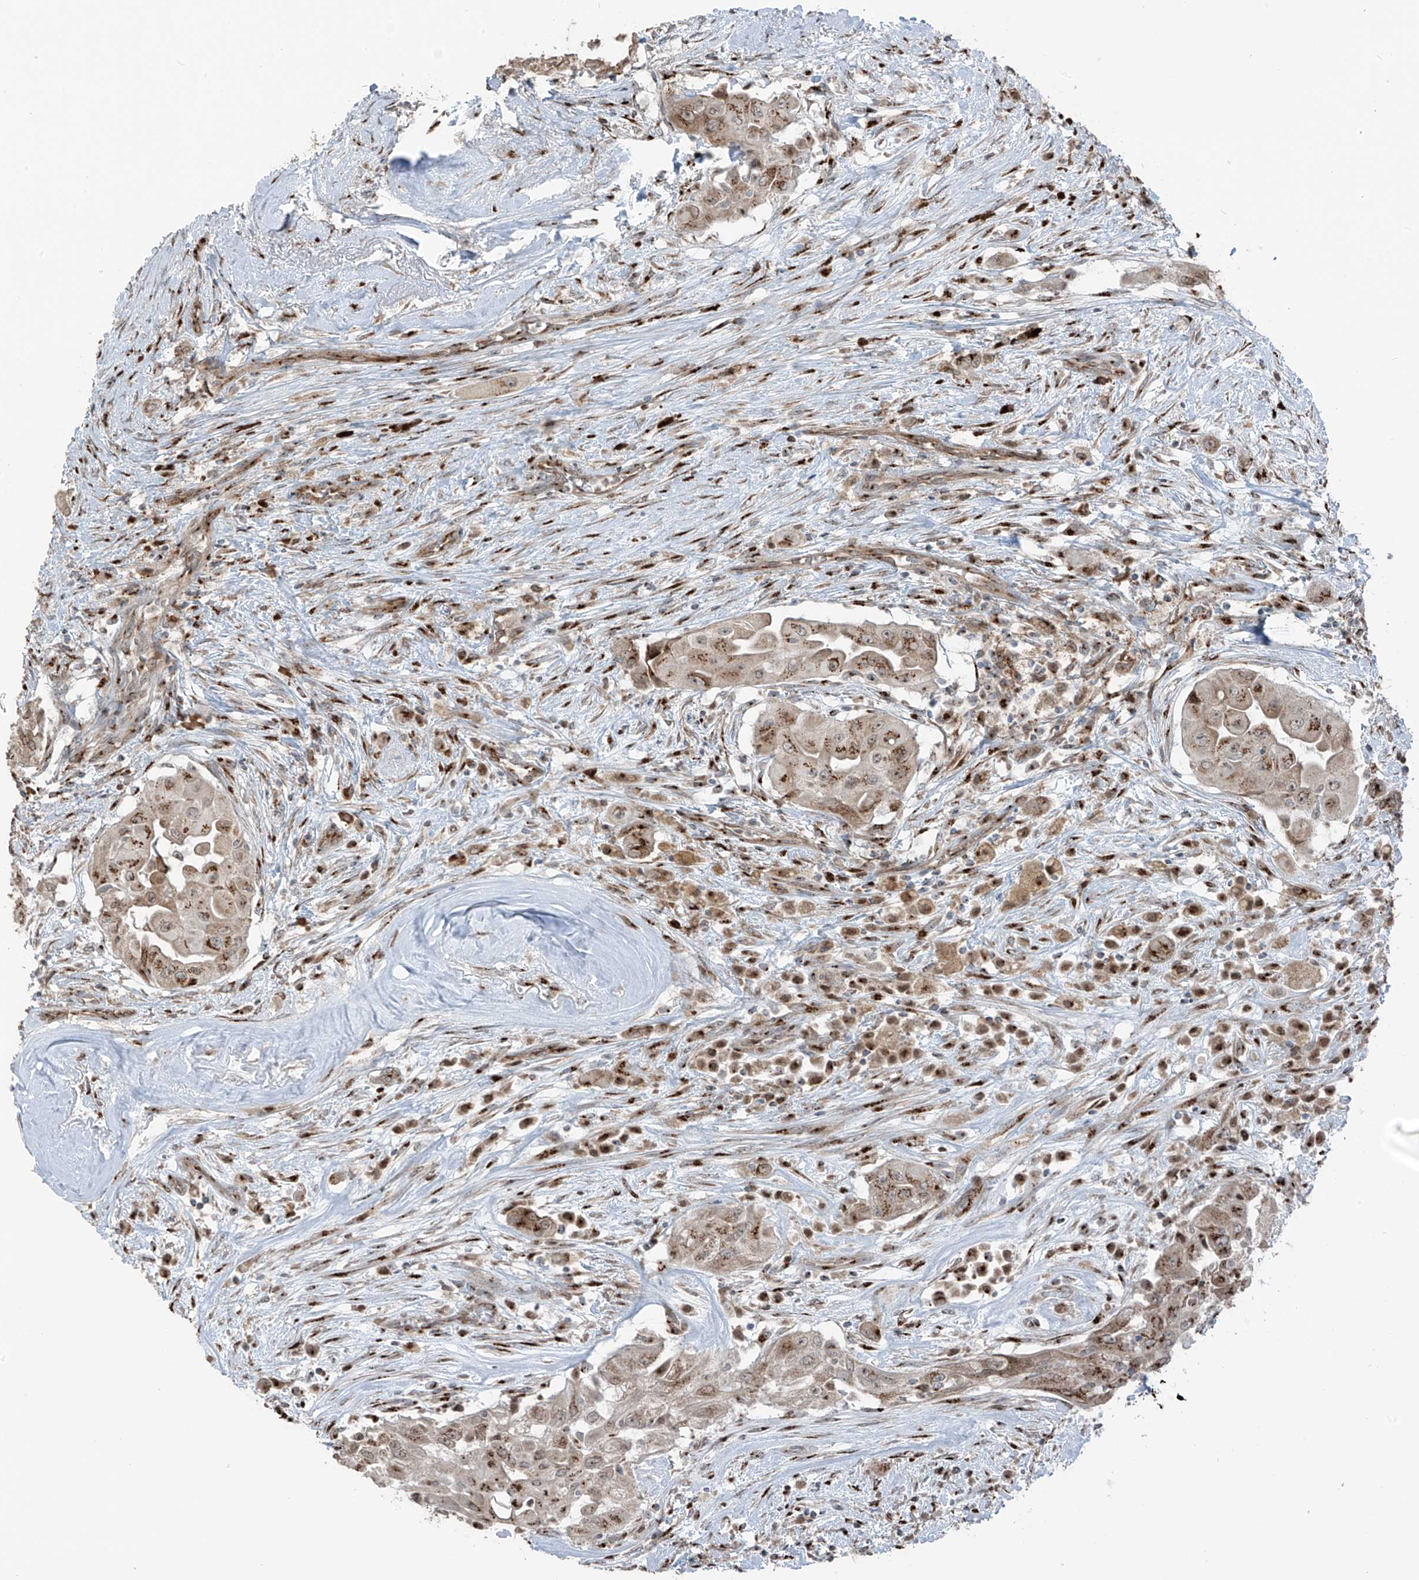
{"staining": {"intensity": "moderate", "quantity": ">75%", "location": "cytoplasmic/membranous"}, "tissue": "thyroid cancer", "cell_type": "Tumor cells", "image_type": "cancer", "snomed": [{"axis": "morphology", "description": "Papillary adenocarcinoma, NOS"}, {"axis": "topography", "description": "Thyroid gland"}], "caption": "High-power microscopy captured an immunohistochemistry (IHC) histopathology image of papillary adenocarcinoma (thyroid), revealing moderate cytoplasmic/membranous positivity in about >75% of tumor cells.", "gene": "ERLEC1", "patient": {"sex": "female", "age": 59}}